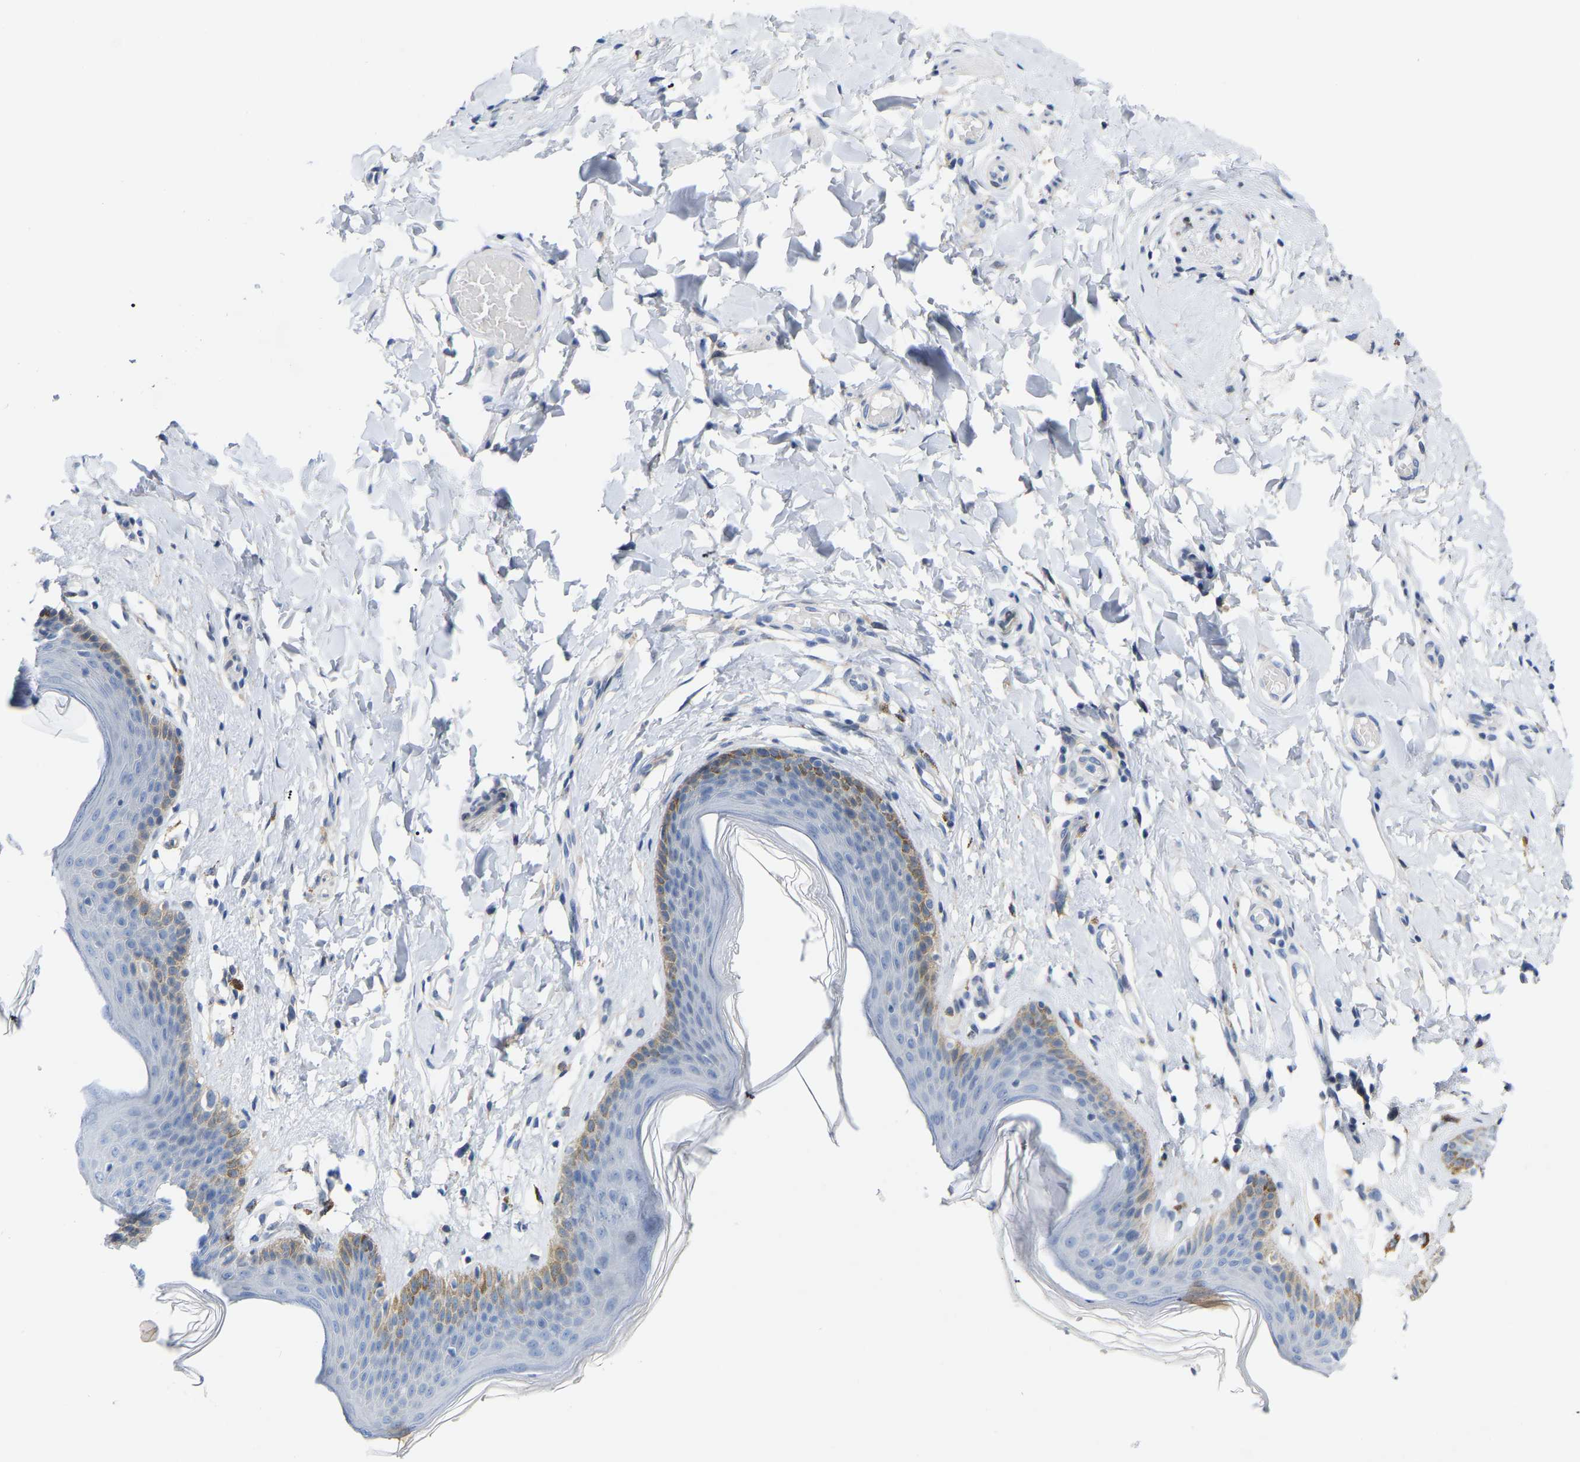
{"staining": {"intensity": "moderate", "quantity": "<25%", "location": "cytoplasmic/membranous"}, "tissue": "skin", "cell_type": "Epidermal cells", "image_type": "normal", "snomed": [{"axis": "morphology", "description": "Normal tissue, NOS"}, {"axis": "topography", "description": "Vulva"}], "caption": "A micrograph showing moderate cytoplasmic/membranous expression in about <25% of epidermal cells in unremarkable skin, as visualized by brown immunohistochemical staining.", "gene": "ABTB2", "patient": {"sex": "female", "age": 66}}